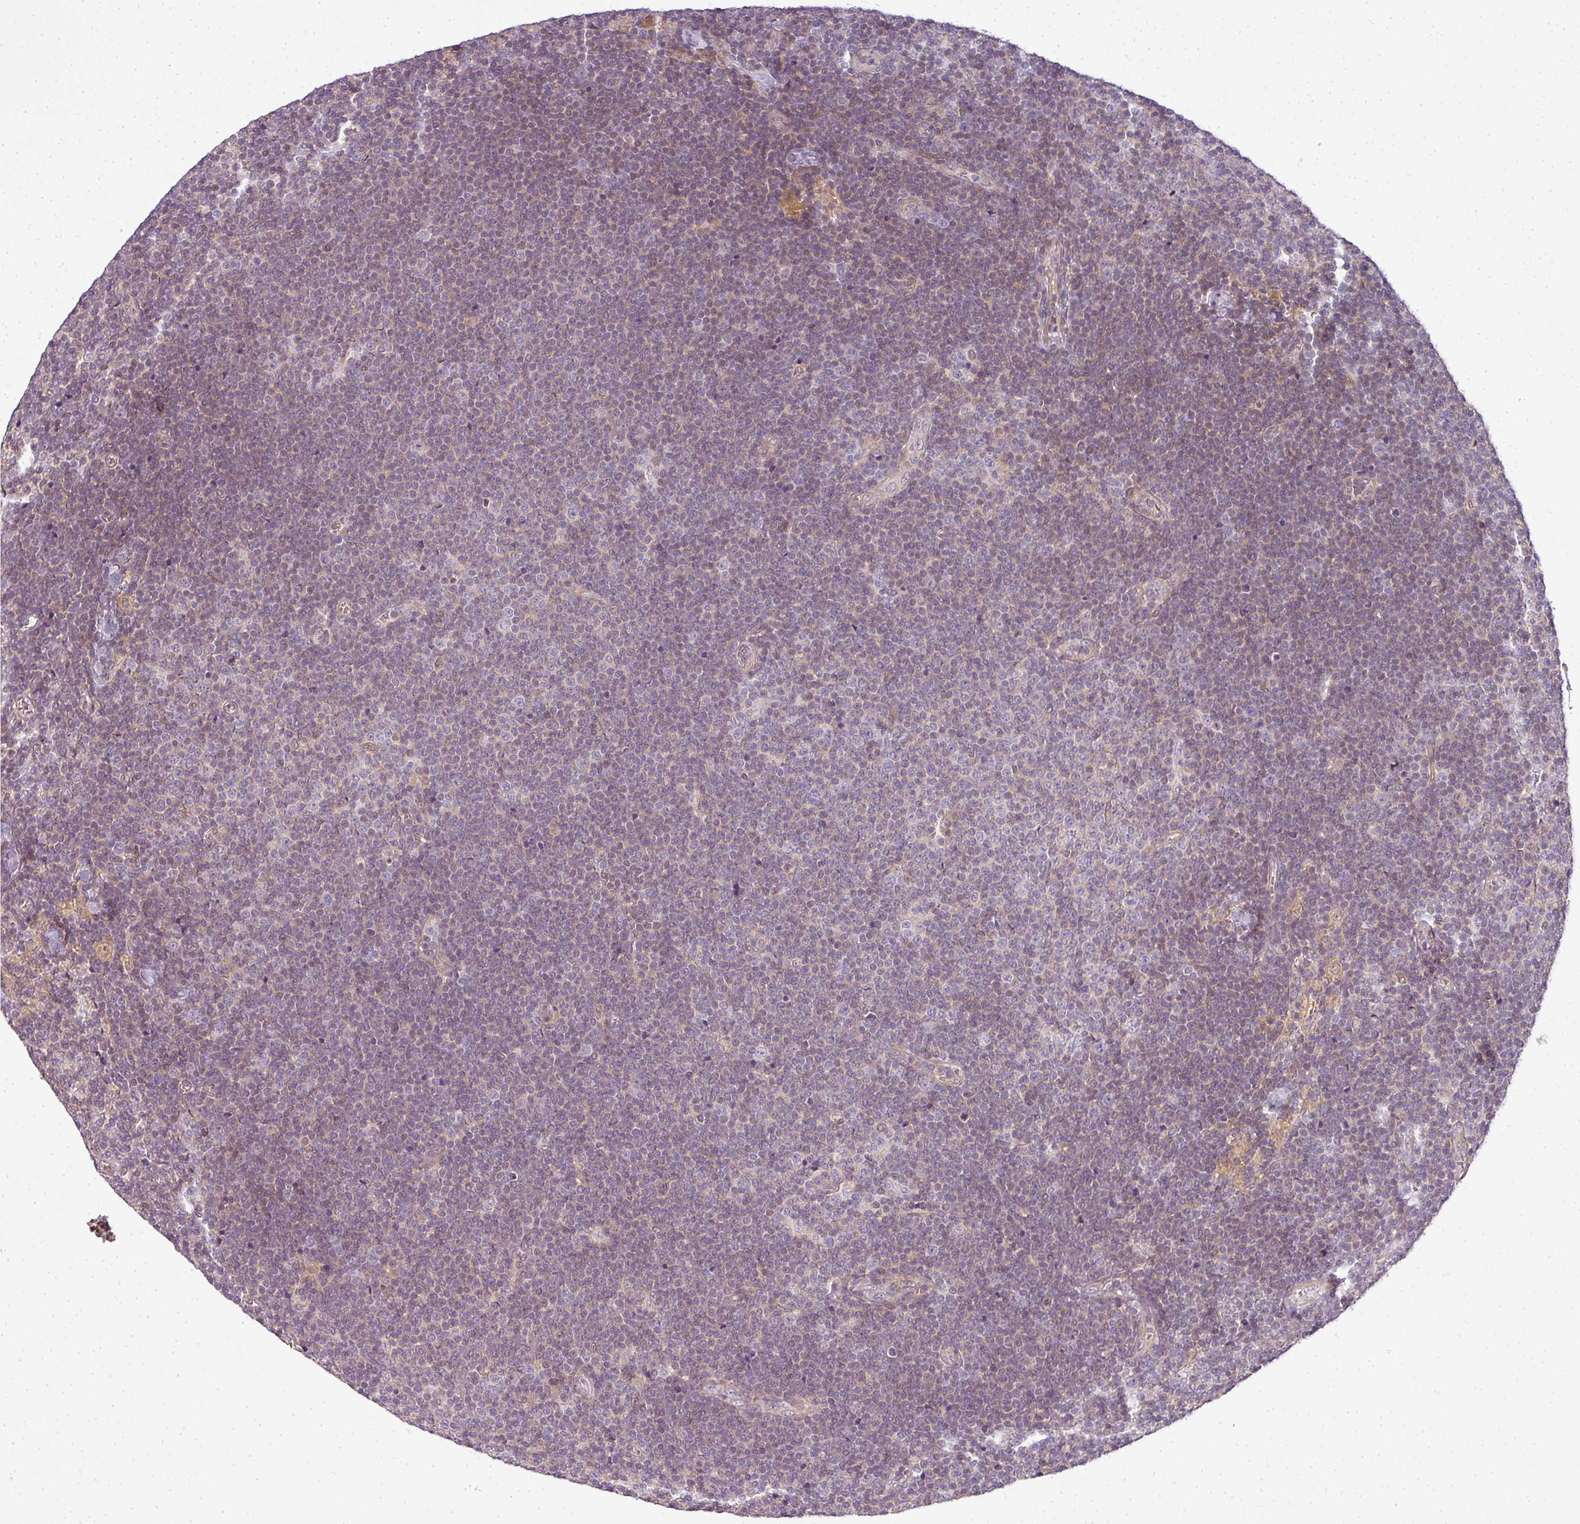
{"staining": {"intensity": "negative", "quantity": "none", "location": "none"}, "tissue": "lymphoma", "cell_type": "Tumor cells", "image_type": "cancer", "snomed": [{"axis": "morphology", "description": "Malignant lymphoma, non-Hodgkin's type, Low grade"}, {"axis": "topography", "description": "Lymph node"}], "caption": "Immunohistochemistry (IHC) photomicrograph of neoplastic tissue: human malignant lymphoma, non-Hodgkin's type (low-grade) stained with DAB shows no significant protein staining in tumor cells.", "gene": "ADH5", "patient": {"sex": "male", "age": 48}}